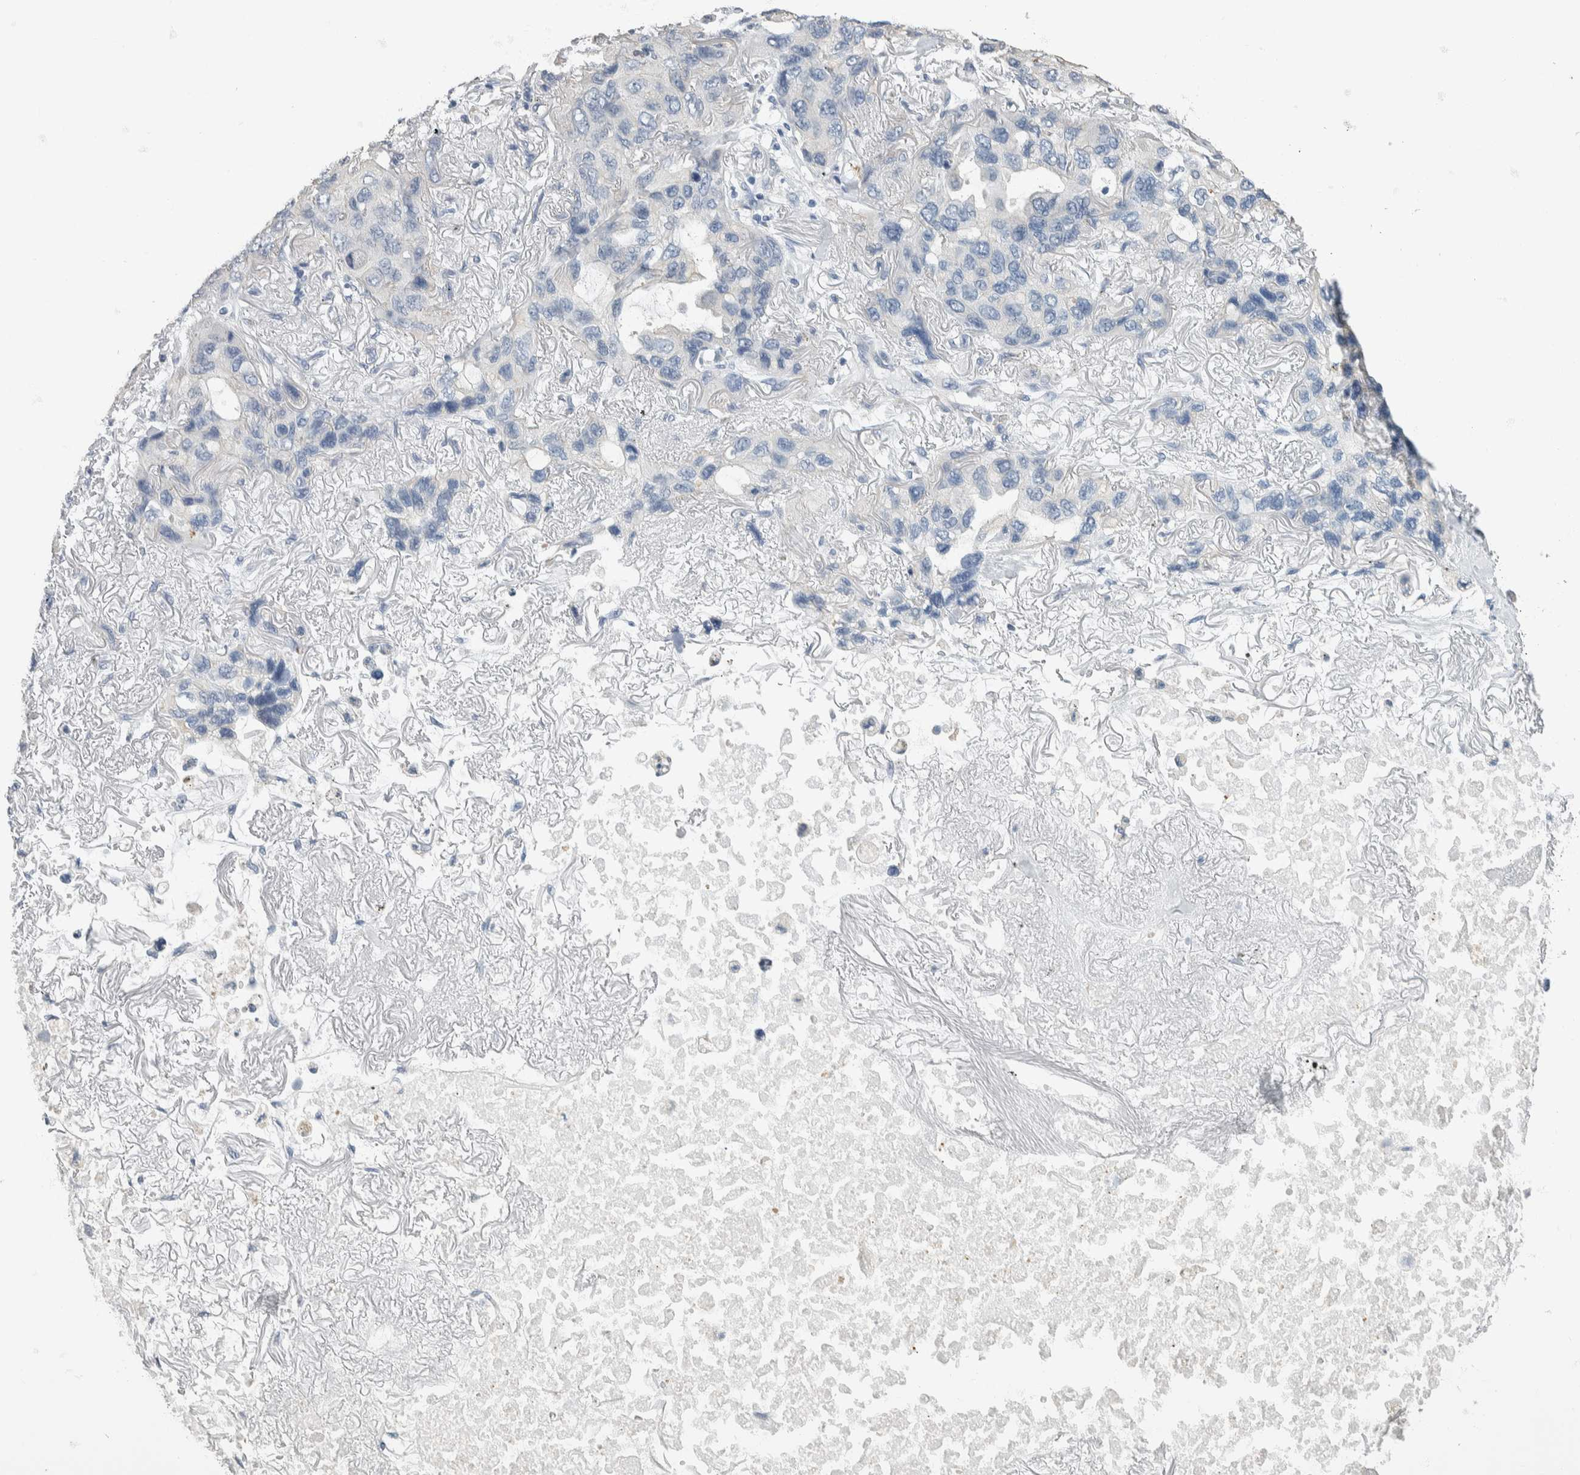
{"staining": {"intensity": "weak", "quantity": "<25%", "location": "cytoplasmic/membranous"}, "tissue": "lung cancer", "cell_type": "Tumor cells", "image_type": "cancer", "snomed": [{"axis": "morphology", "description": "Squamous cell carcinoma, NOS"}, {"axis": "topography", "description": "Lung"}], "caption": "Photomicrograph shows no significant protein expression in tumor cells of lung cancer (squamous cell carcinoma).", "gene": "NEFM", "patient": {"sex": "female", "age": 73}}